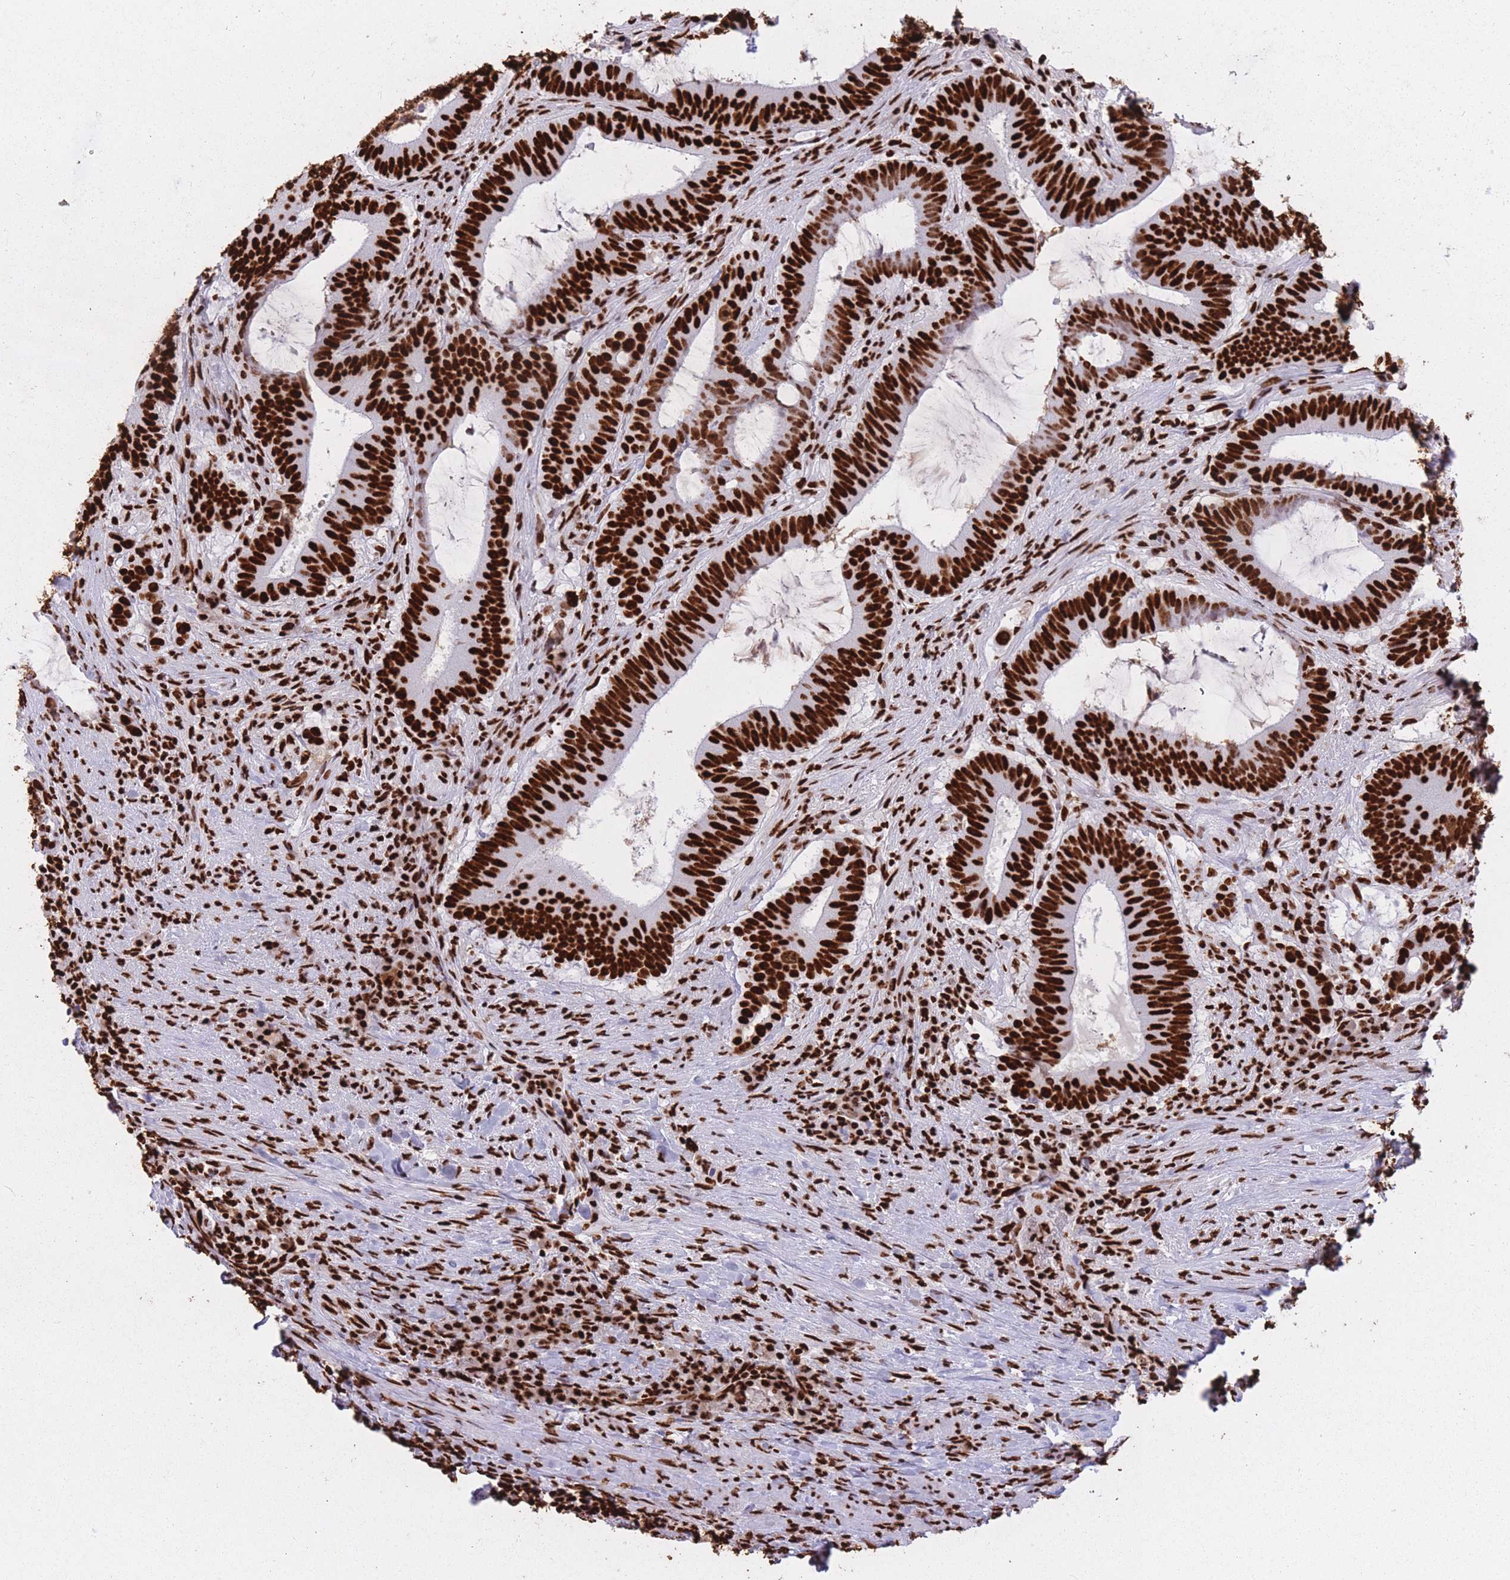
{"staining": {"intensity": "strong", "quantity": ">75%", "location": "nuclear"}, "tissue": "colorectal cancer", "cell_type": "Tumor cells", "image_type": "cancer", "snomed": [{"axis": "morphology", "description": "Adenocarcinoma, NOS"}, {"axis": "topography", "description": "Colon"}], "caption": "Strong nuclear protein staining is seen in approximately >75% of tumor cells in colorectal cancer (adenocarcinoma).", "gene": "HNRNPUL1", "patient": {"sex": "female", "age": 43}}